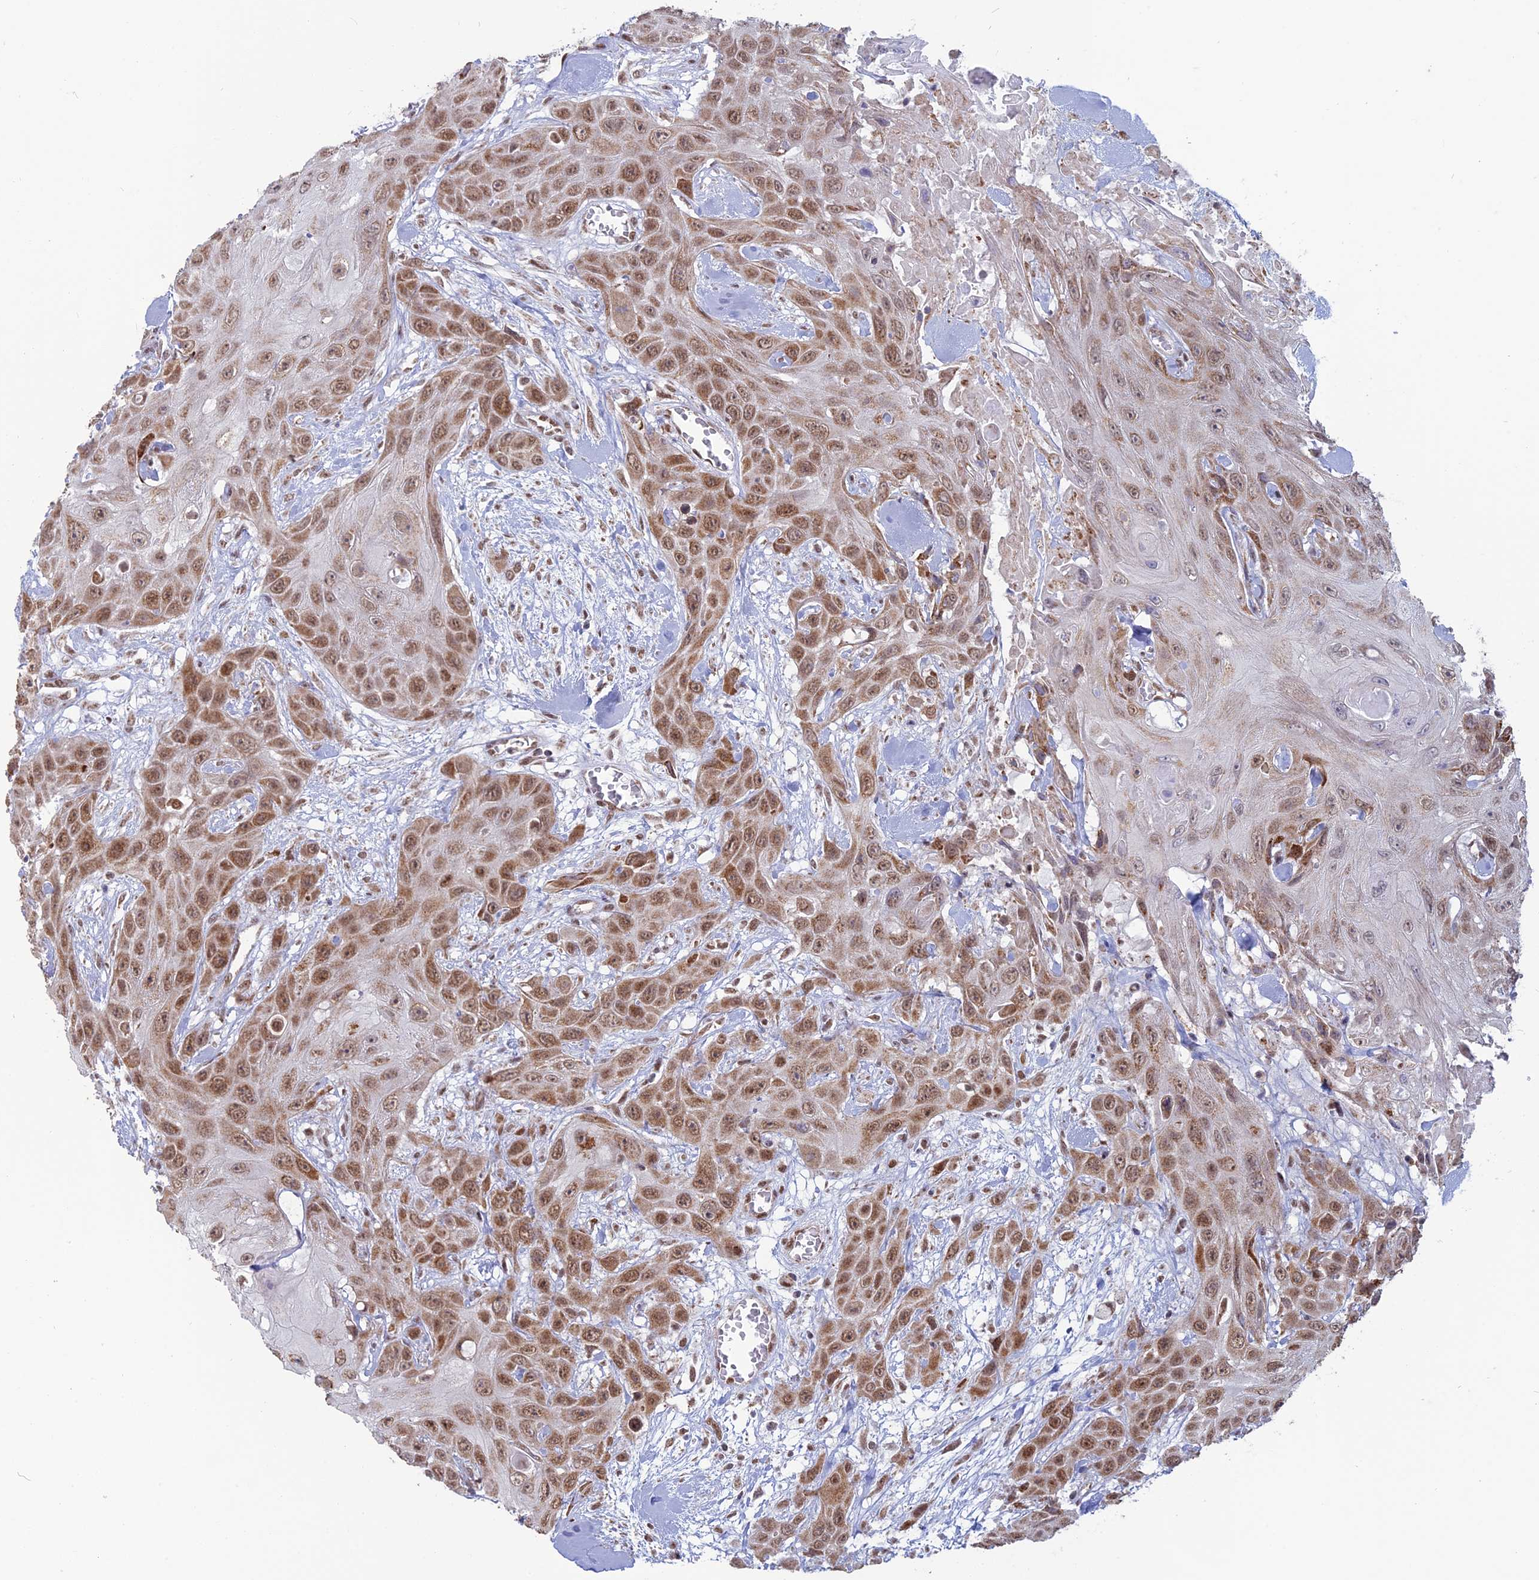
{"staining": {"intensity": "moderate", "quantity": ">75%", "location": "cytoplasmic/membranous,nuclear"}, "tissue": "head and neck cancer", "cell_type": "Tumor cells", "image_type": "cancer", "snomed": [{"axis": "morphology", "description": "Squamous cell carcinoma, NOS"}, {"axis": "topography", "description": "Head-Neck"}], "caption": "Immunohistochemistry histopathology image of head and neck cancer (squamous cell carcinoma) stained for a protein (brown), which shows medium levels of moderate cytoplasmic/membranous and nuclear staining in approximately >75% of tumor cells.", "gene": "ARHGAP40", "patient": {"sex": "male", "age": 81}}